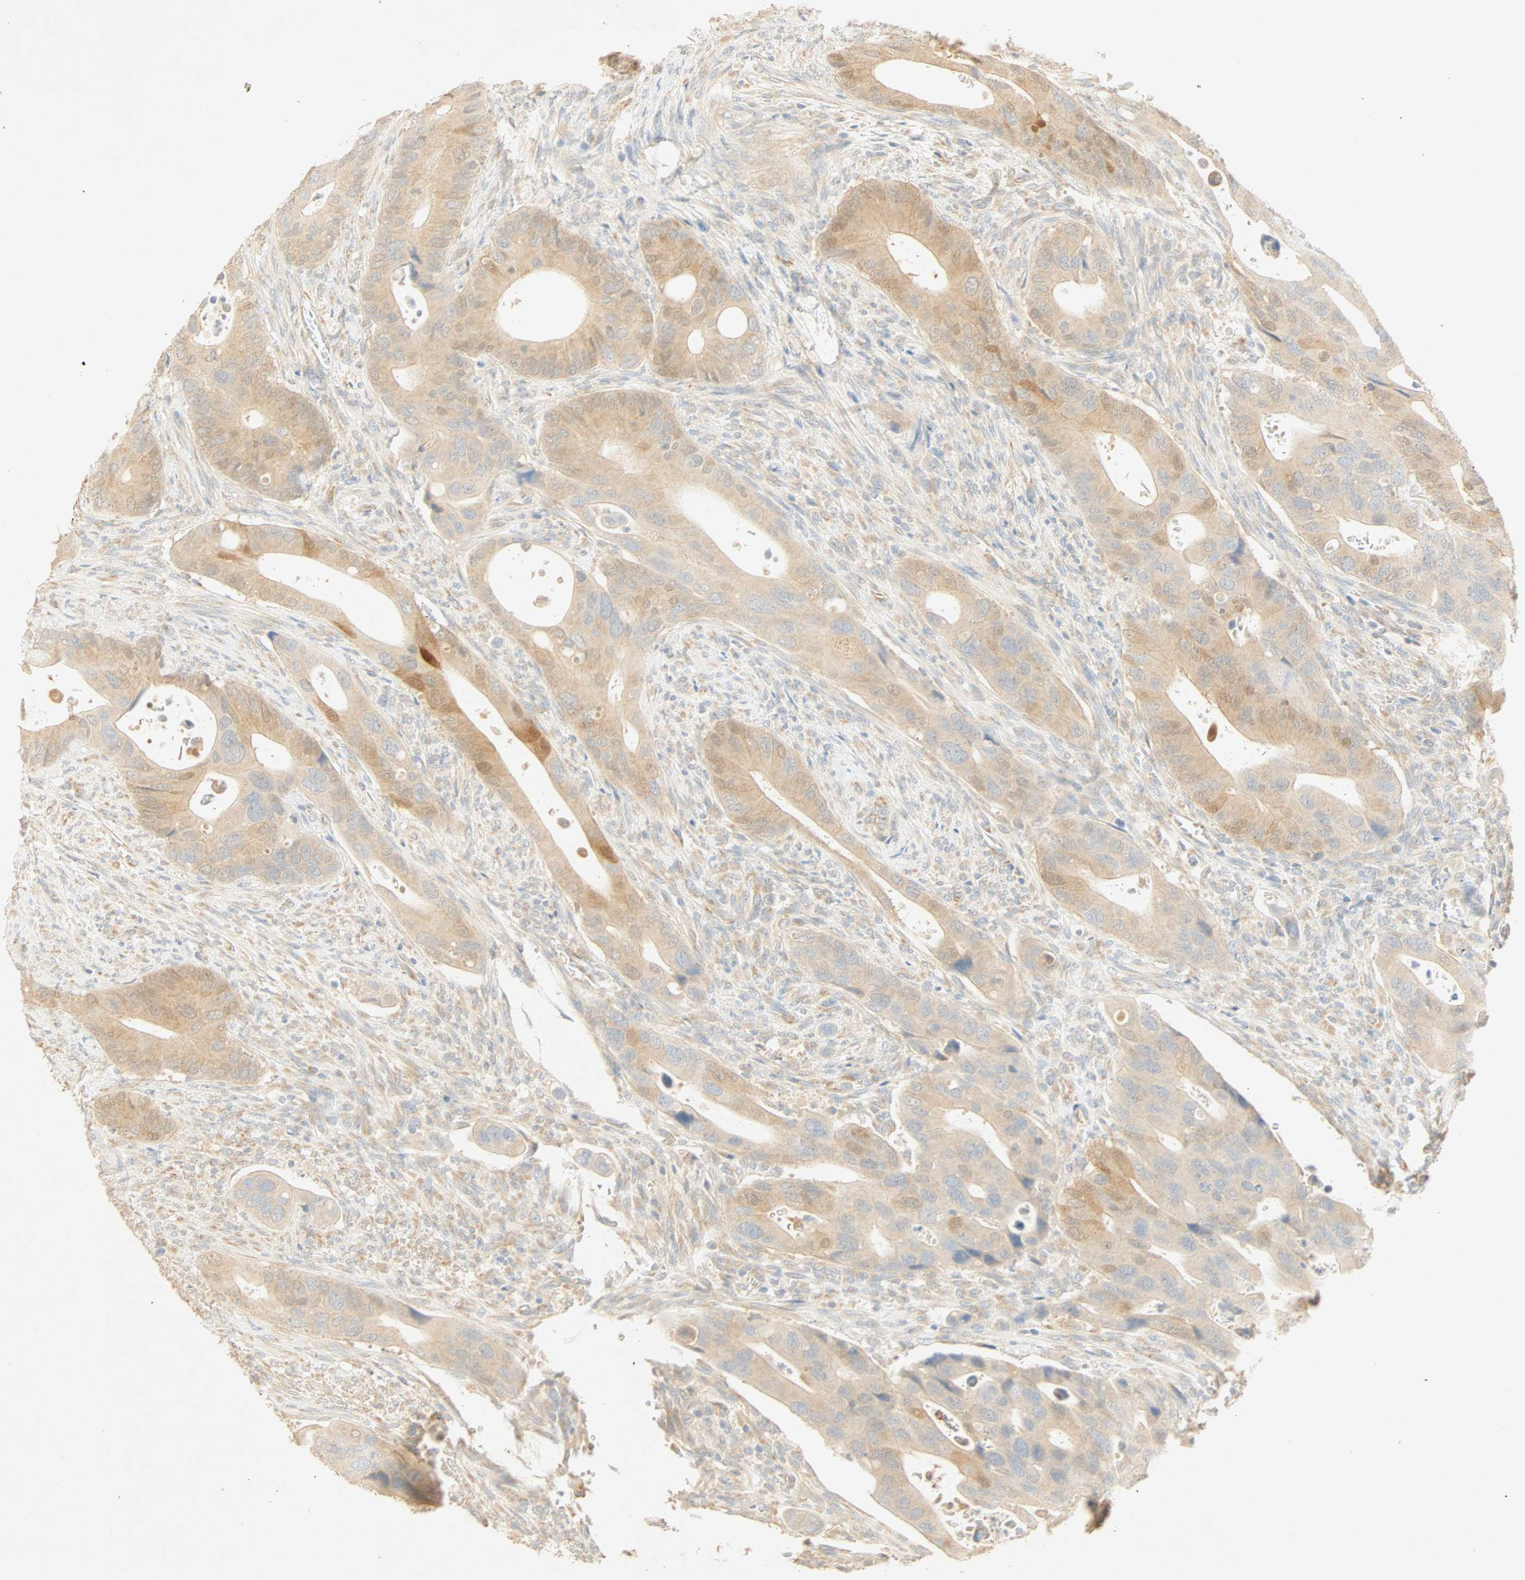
{"staining": {"intensity": "moderate", "quantity": "25%-75%", "location": "cytoplasmic/membranous"}, "tissue": "colorectal cancer", "cell_type": "Tumor cells", "image_type": "cancer", "snomed": [{"axis": "morphology", "description": "Adenocarcinoma, NOS"}, {"axis": "topography", "description": "Rectum"}], "caption": "Brown immunohistochemical staining in human adenocarcinoma (colorectal) reveals moderate cytoplasmic/membranous positivity in about 25%-75% of tumor cells.", "gene": "SELENBP1", "patient": {"sex": "female", "age": 57}}